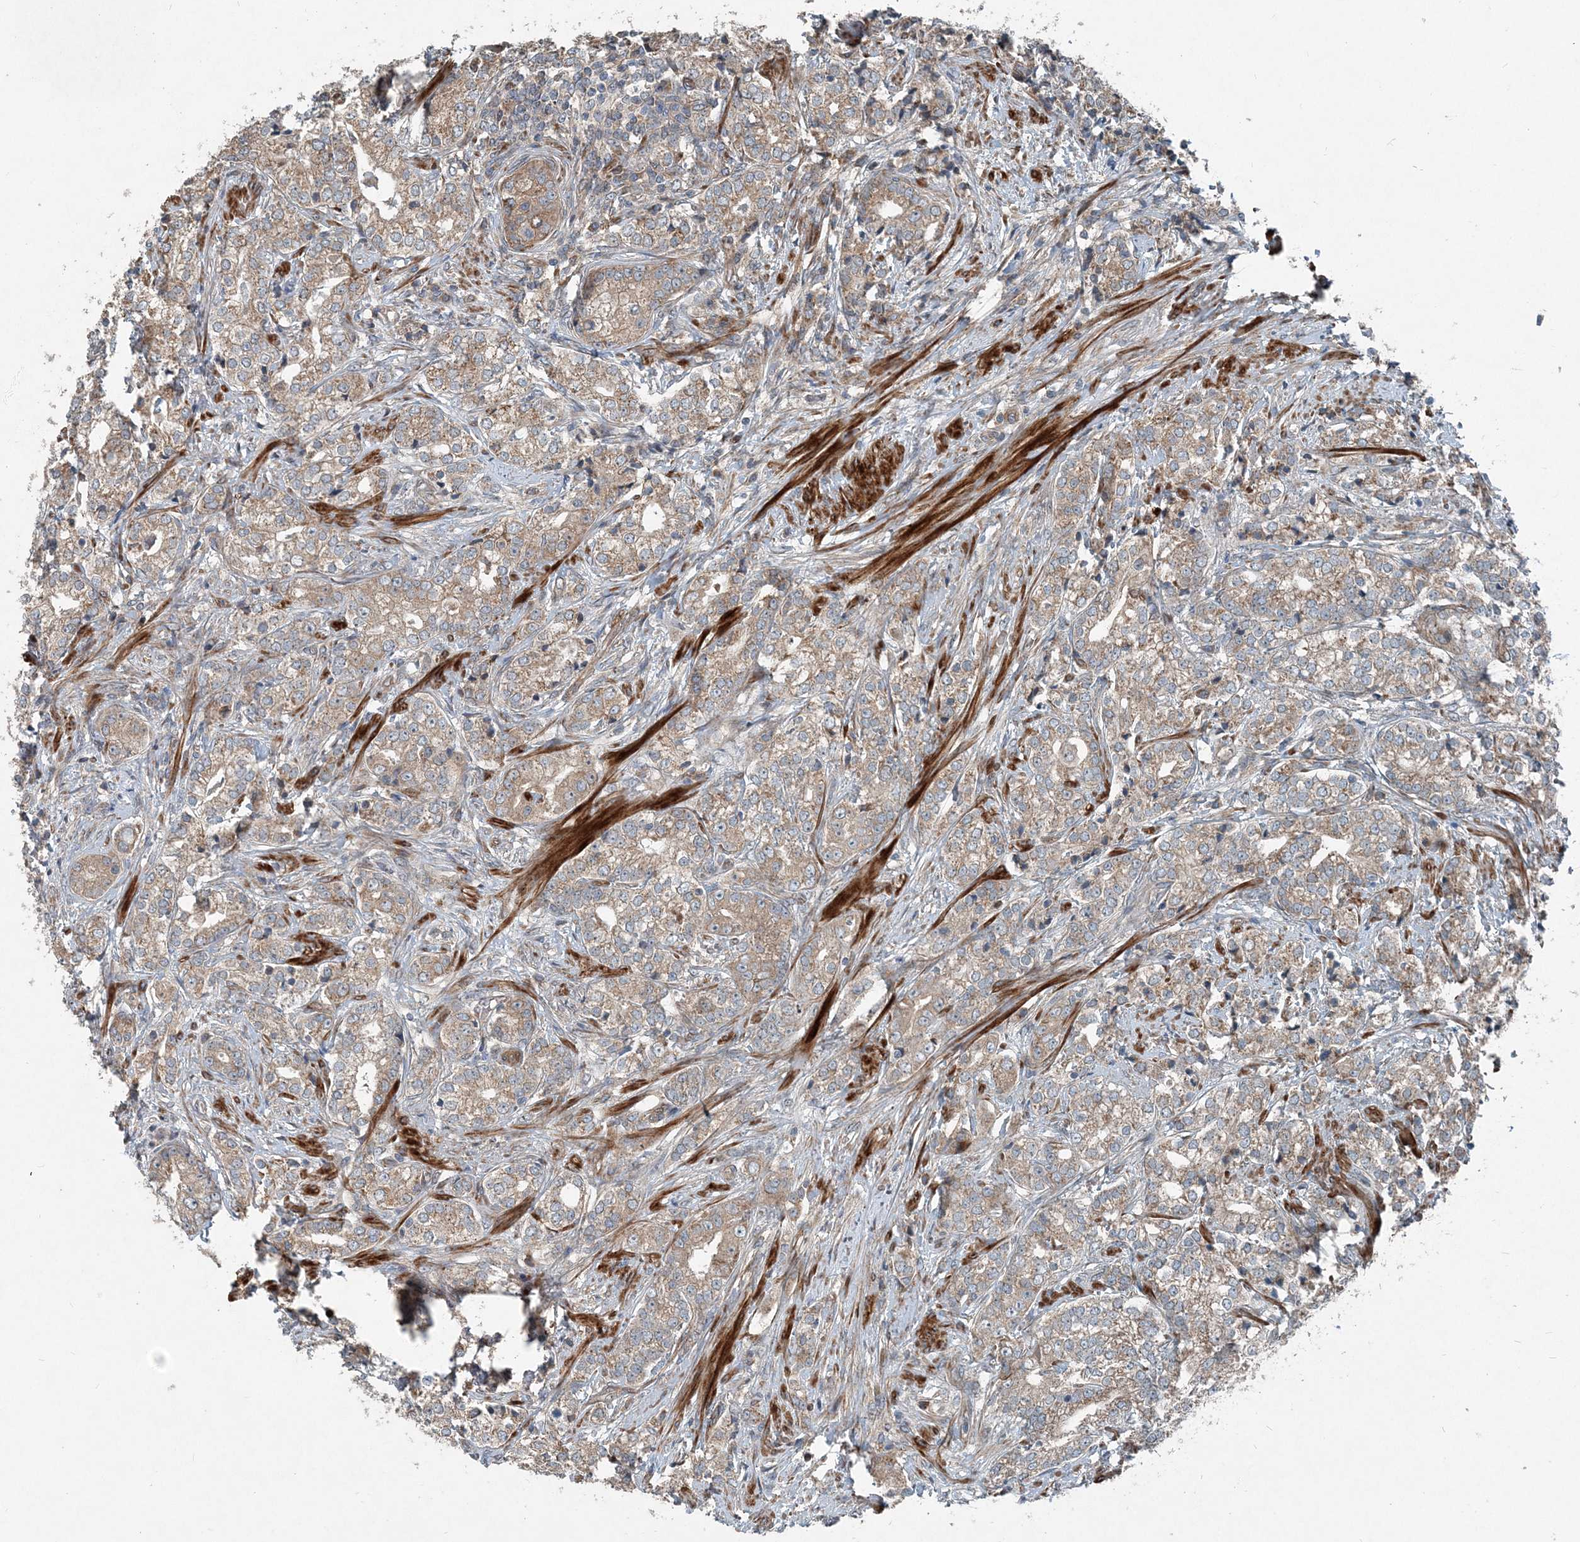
{"staining": {"intensity": "moderate", "quantity": ">75%", "location": "cytoplasmic/membranous"}, "tissue": "prostate cancer", "cell_type": "Tumor cells", "image_type": "cancer", "snomed": [{"axis": "morphology", "description": "Adenocarcinoma, High grade"}, {"axis": "topography", "description": "Prostate"}], "caption": "Protein expression analysis of prostate cancer shows moderate cytoplasmic/membranous expression in approximately >75% of tumor cells.", "gene": "INTU", "patient": {"sex": "male", "age": 69}}